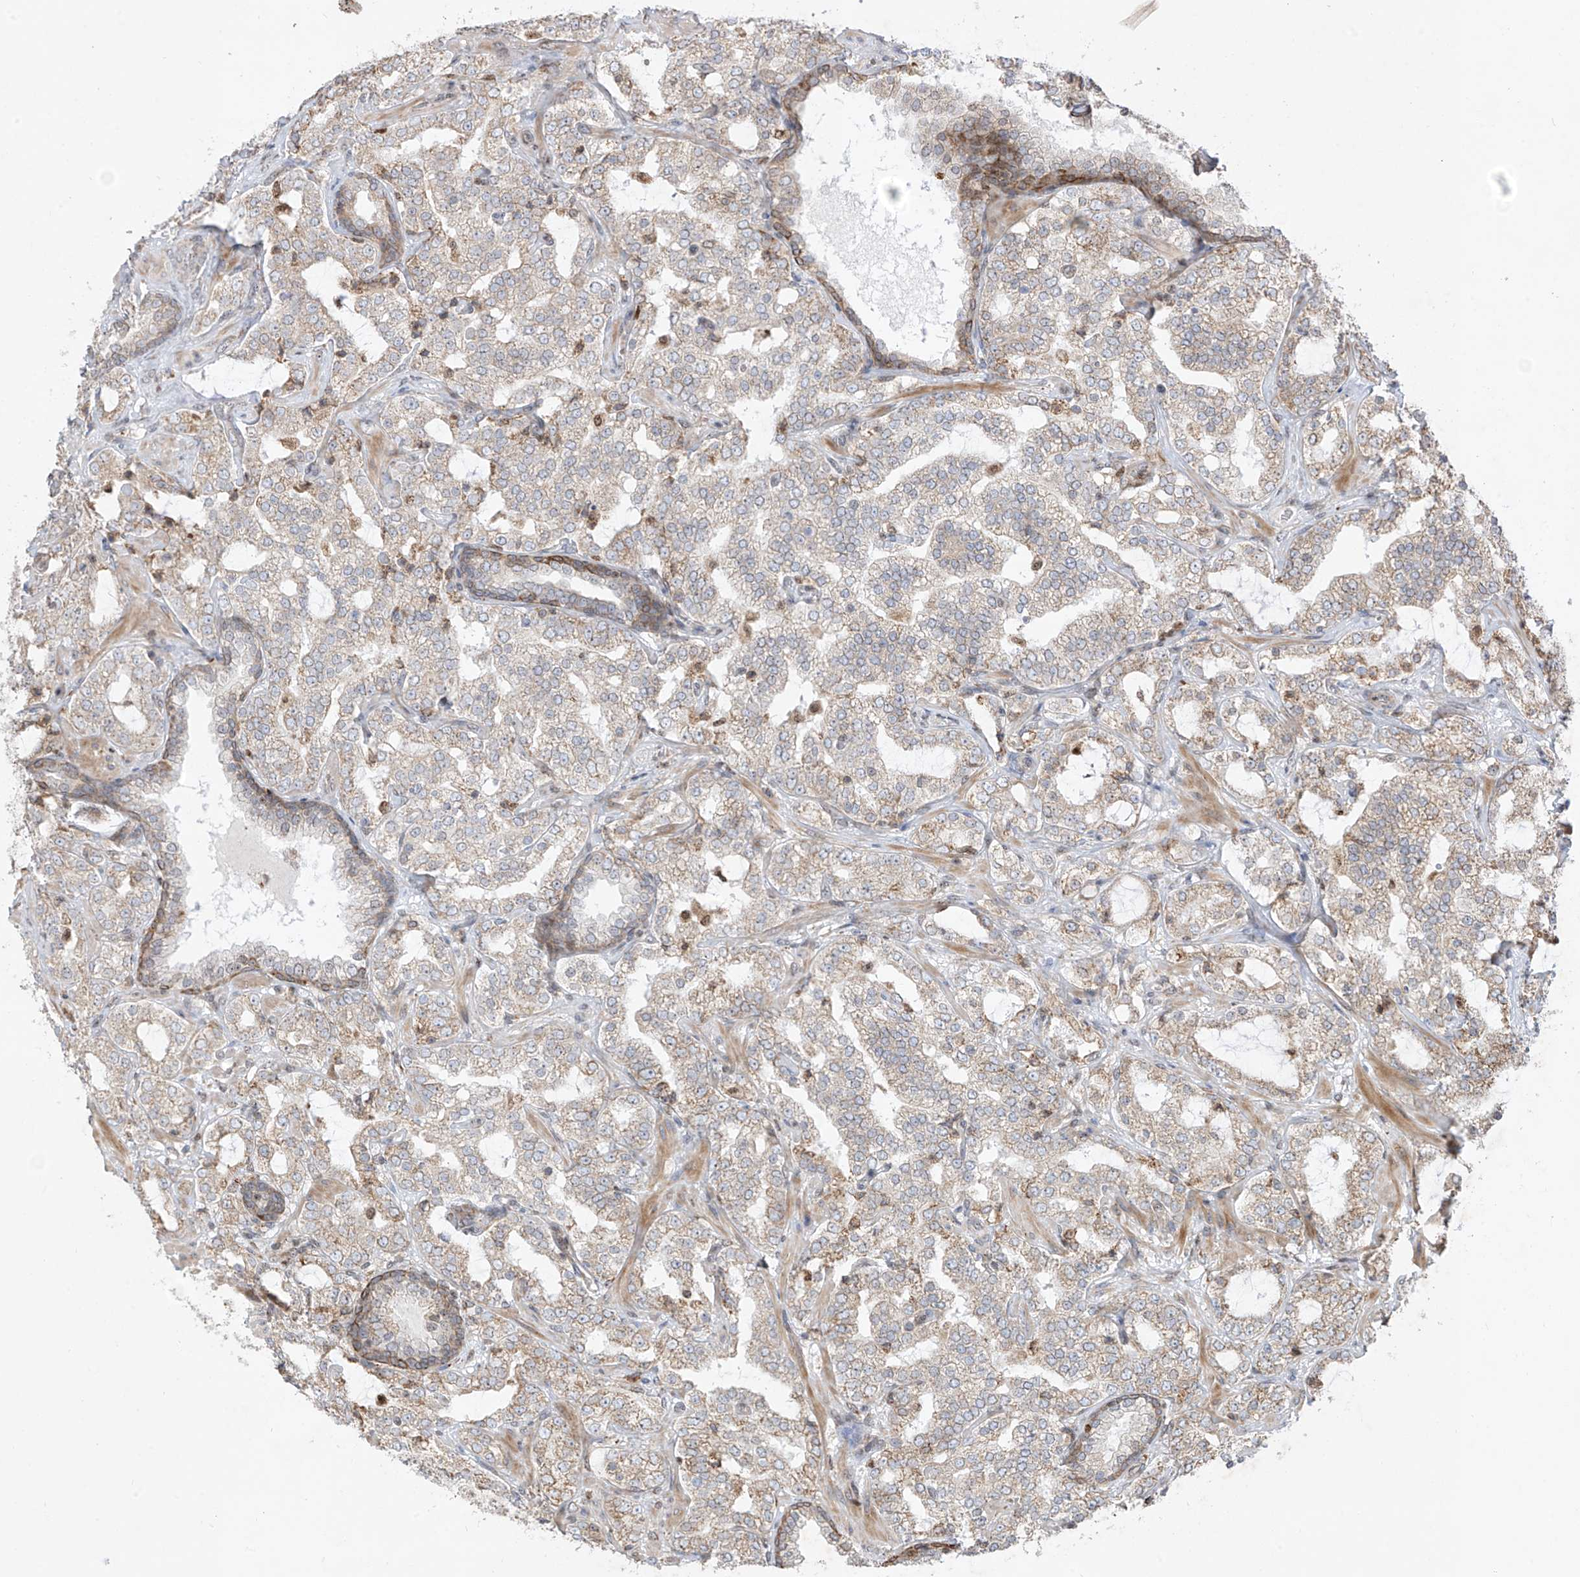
{"staining": {"intensity": "weak", "quantity": "25%-75%", "location": "cytoplasmic/membranous"}, "tissue": "prostate cancer", "cell_type": "Tumor cells", "image_type": "cancer", "snomed": [{"axis": "morphology", "description": "Adenocarcinoma, High grade"}, {"axis": "topography", "description": "Prostate"}], "caption": "This image exhibits adenocarcinoma (high-grade) (prostate) stained with IHC to label a protein in brown. The cytoplasmic/membranous of tumor cells show weak positivity for the protein. Nuclei are counter-stained blue.", "gene": "ZBTB8A", "patient": {"sex": "male", "age": 64}}